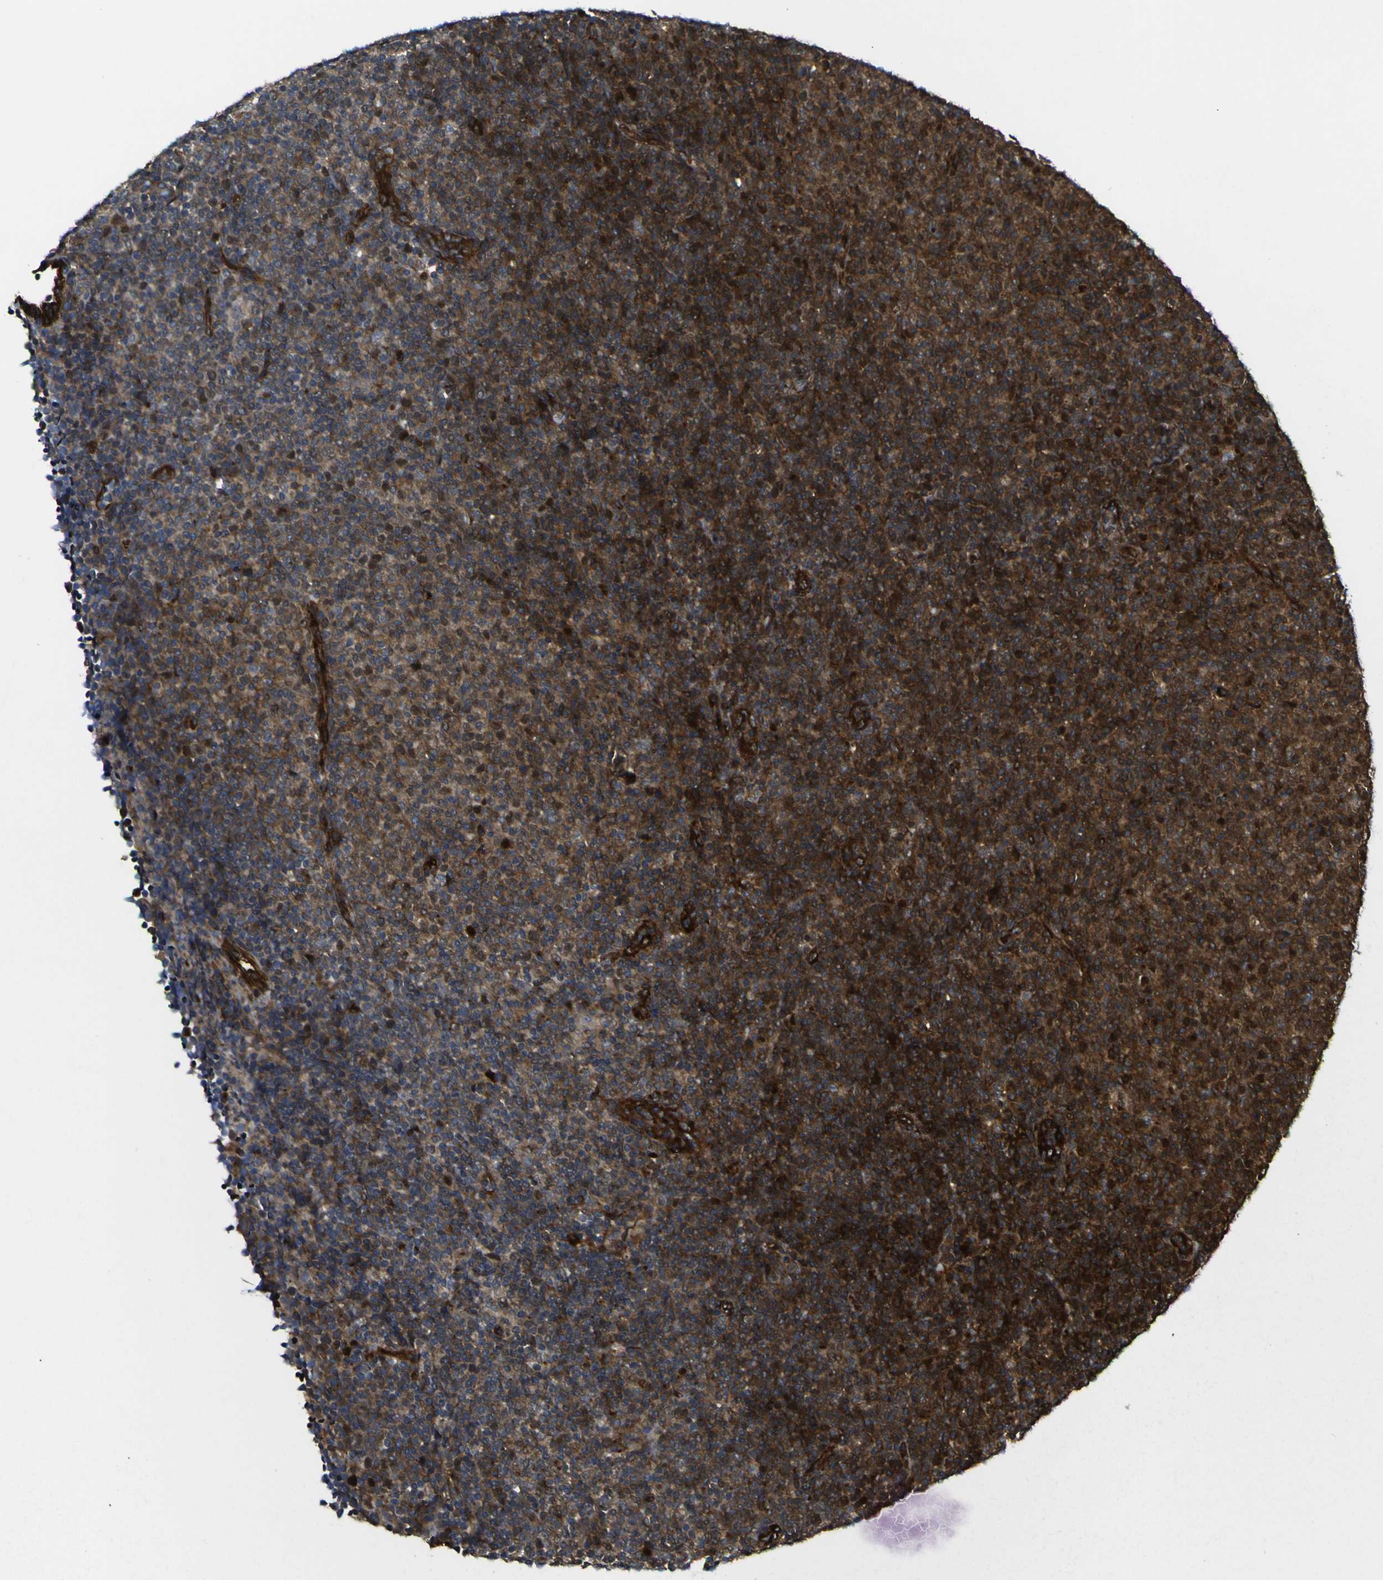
{"staining": {"intensity": "strong", "quantity": ">75%", "location": "cytoplasmic/membranous,nuclear"}, "tissue": "lymphoma", "cell_type": "Tumor cells", "image_type": "cancer", "snomed": [{"axis": "morphology", "description": "Malignant lymphoma, non-Hodgkin's type, Low grade"}, {"axis": "topography", "description": "Lymph node"}], "caption": "Immunohistochemistry (DAB) staining of malignant lymphoma, non-Hodgkin's type (low-grade) demonstrates strong cytoplasmic/membranous and nuclear protein staining in approximately >75% of tumor cells.", "gene": "ECE1", "patient": {"sex": "male", "age": 70}}